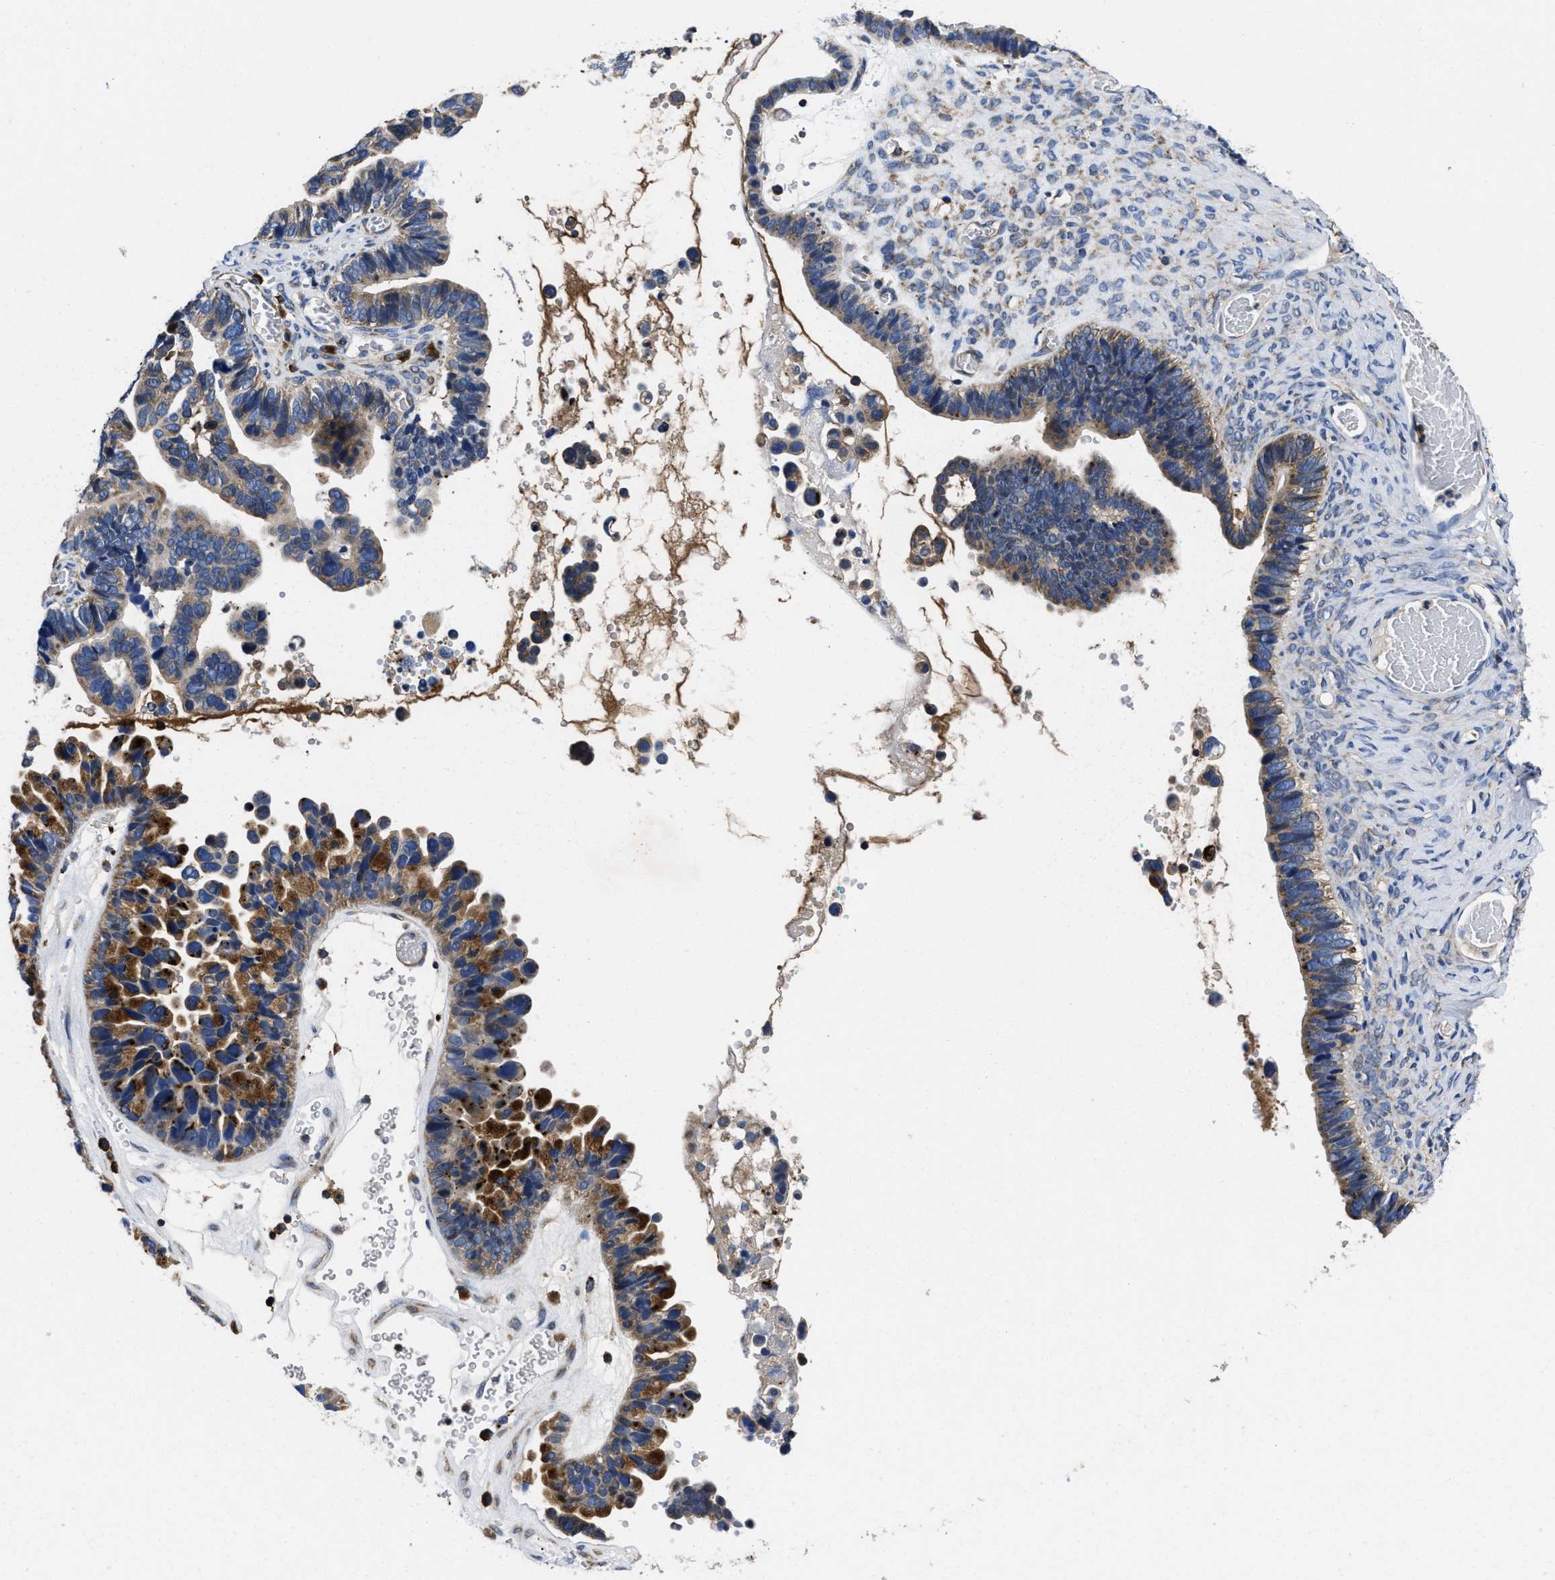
{"staining": {"intensity": "moderate", "quantity": ">75%", "location": "cytoplasmic/membranous"}, "tissue": "ovarian cancer", "cell_type": "Tumor cells", "image_type": "cancer", "snomed": [{"axis": "morphology", "description": "Cystadenocarcinoma, serous, NOS"}, {"axis": "topography", "description": "Ovary"}], "caption": "Ovarian cancer tissue displays moderate cytoplasmic/membranous staining in approximately >75% of tumor cells, visualized by immunohistochemistry. The staining is performed using DAB (3,3'-diaminobenzidine) brown chromogen to label protein expression. The nuclei are counter-stained blue using hematoxylin.", "gene": "YARS1", "patient": {"sex": "female", "age": 56}}